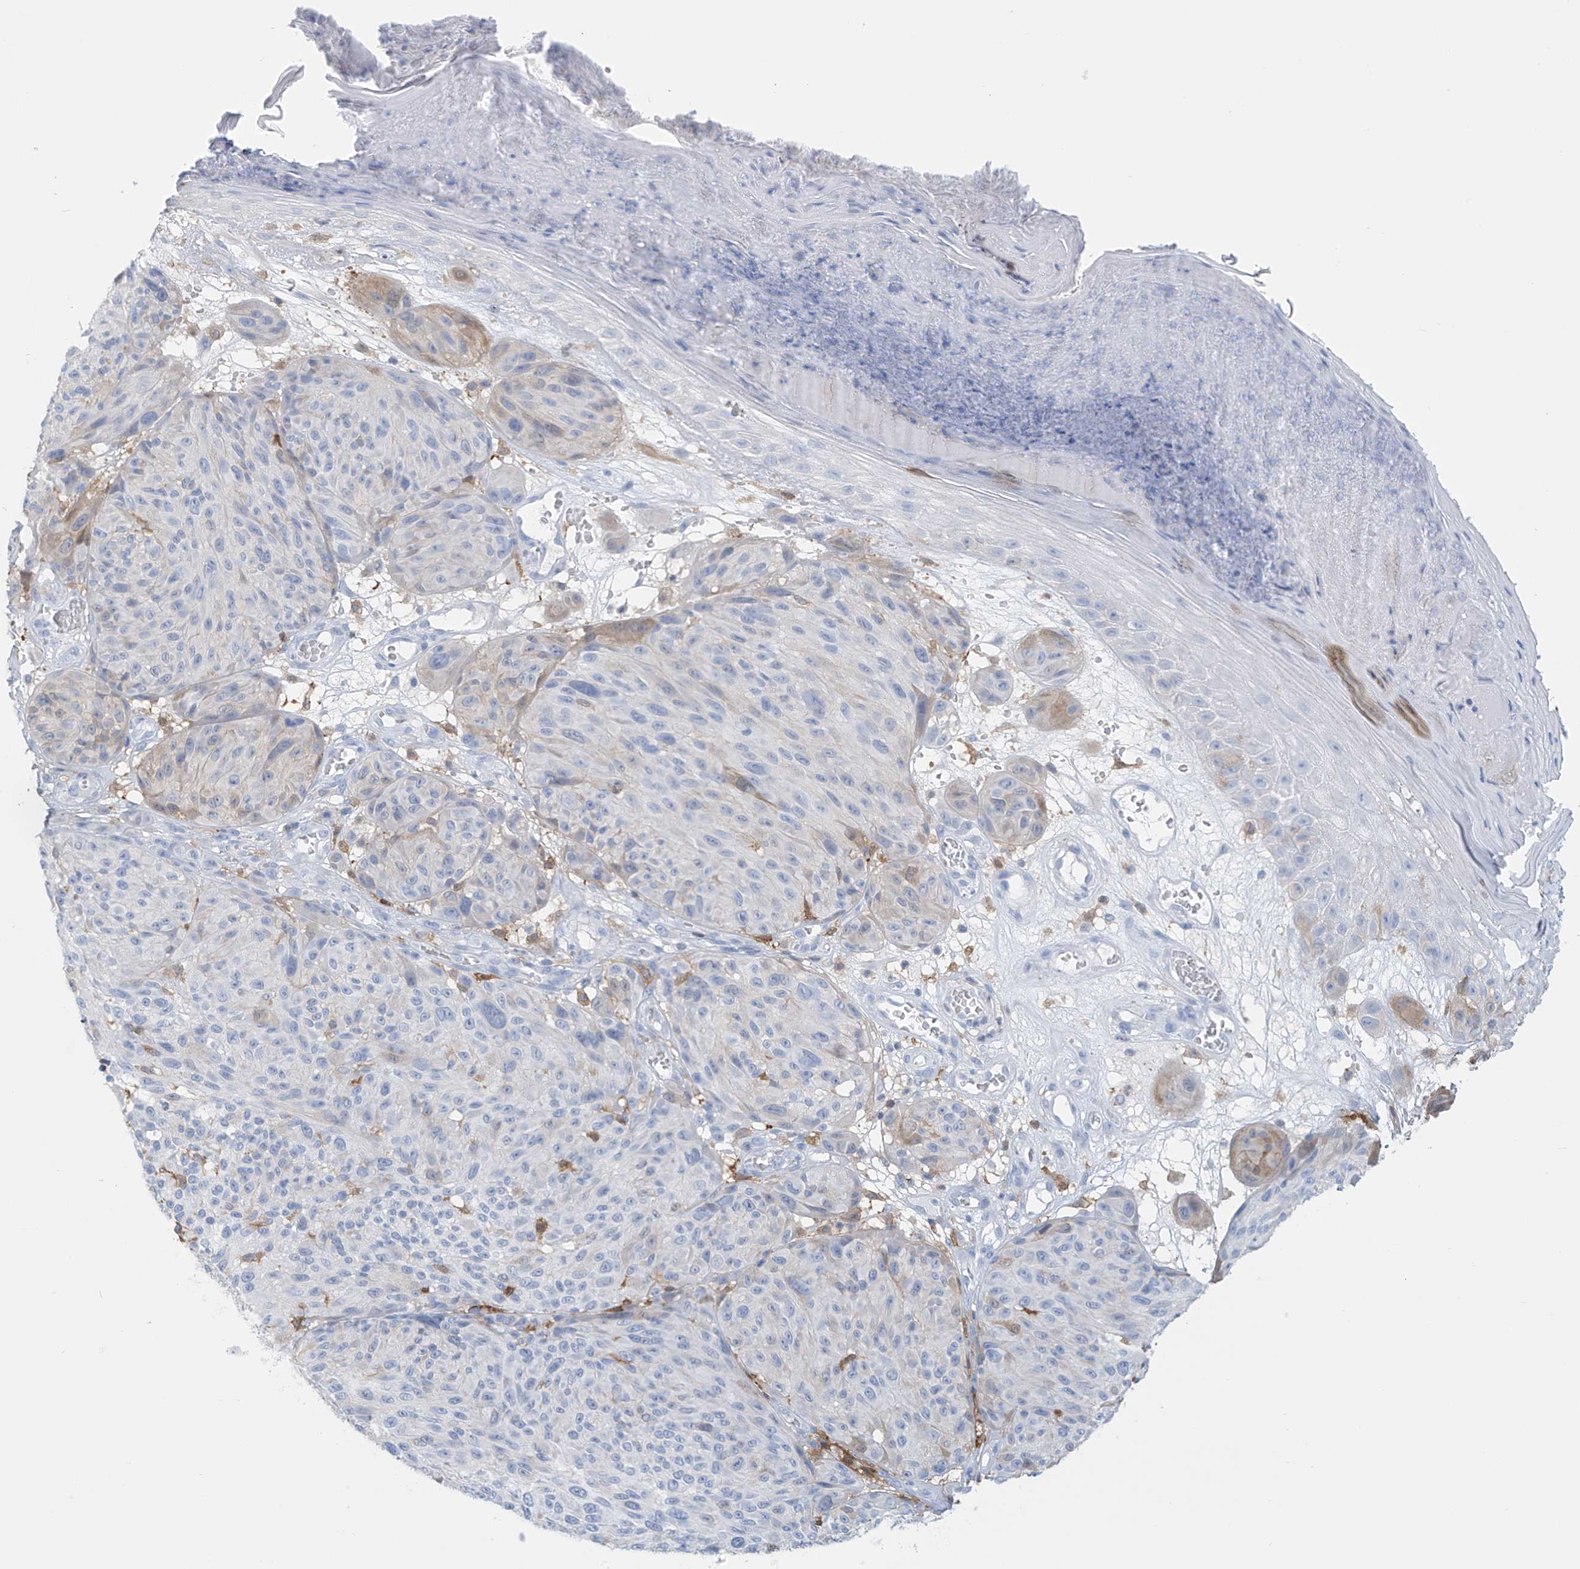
{"staining": {"intensity": "negative", "quantity": "none", "location": "none"}, "tissue": "melanoma", "cell_type": "Tumor cells", "image_type": "cancer", "snomed": [{"axis": "morphology", "description": "Malignant melanoma, NOS"}, {"axis": "topography", "description": "Skin"}], "caption": "Protein analysis of melanoma reveals no significant staining in tumor cells.", "gene": "TRMT2B", "patient": {"sex": "male", "age": 83}}